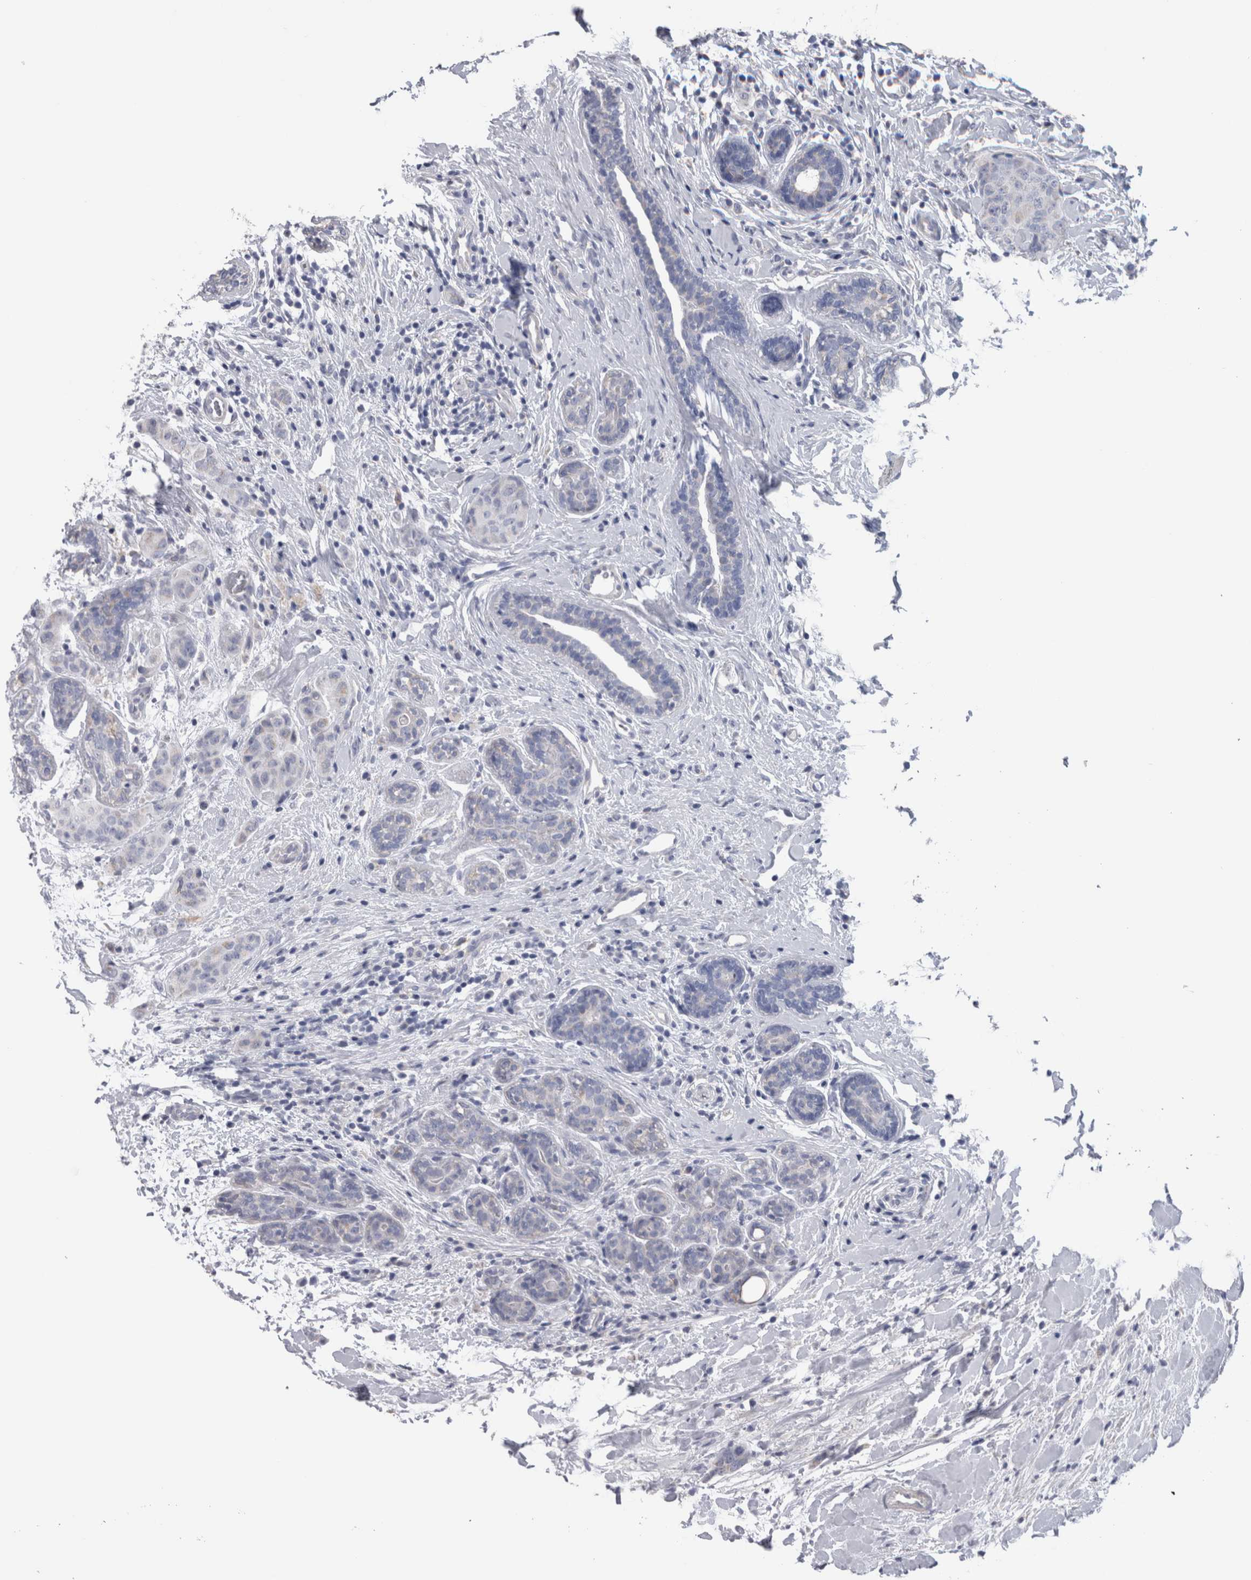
{"staining": {"intensity": "negative", "quantity": "none", "location": "none"}, "tissue": "breast cancer", "cell_type": "Tumor cells", "image_type": "cancer", "snomed": [{"axis": "morphology", "description": "Normal tissue, NOS"}, {"axis": "morphology", "description": "Duct carcinoma"}, {"axis": "topography", "description": "Breast"}], "caption": "Tumor cells are negative for protein expression in human breast cancer.", "gene": "GDAP1", "patient": {"sex": "female", "age": 40}}